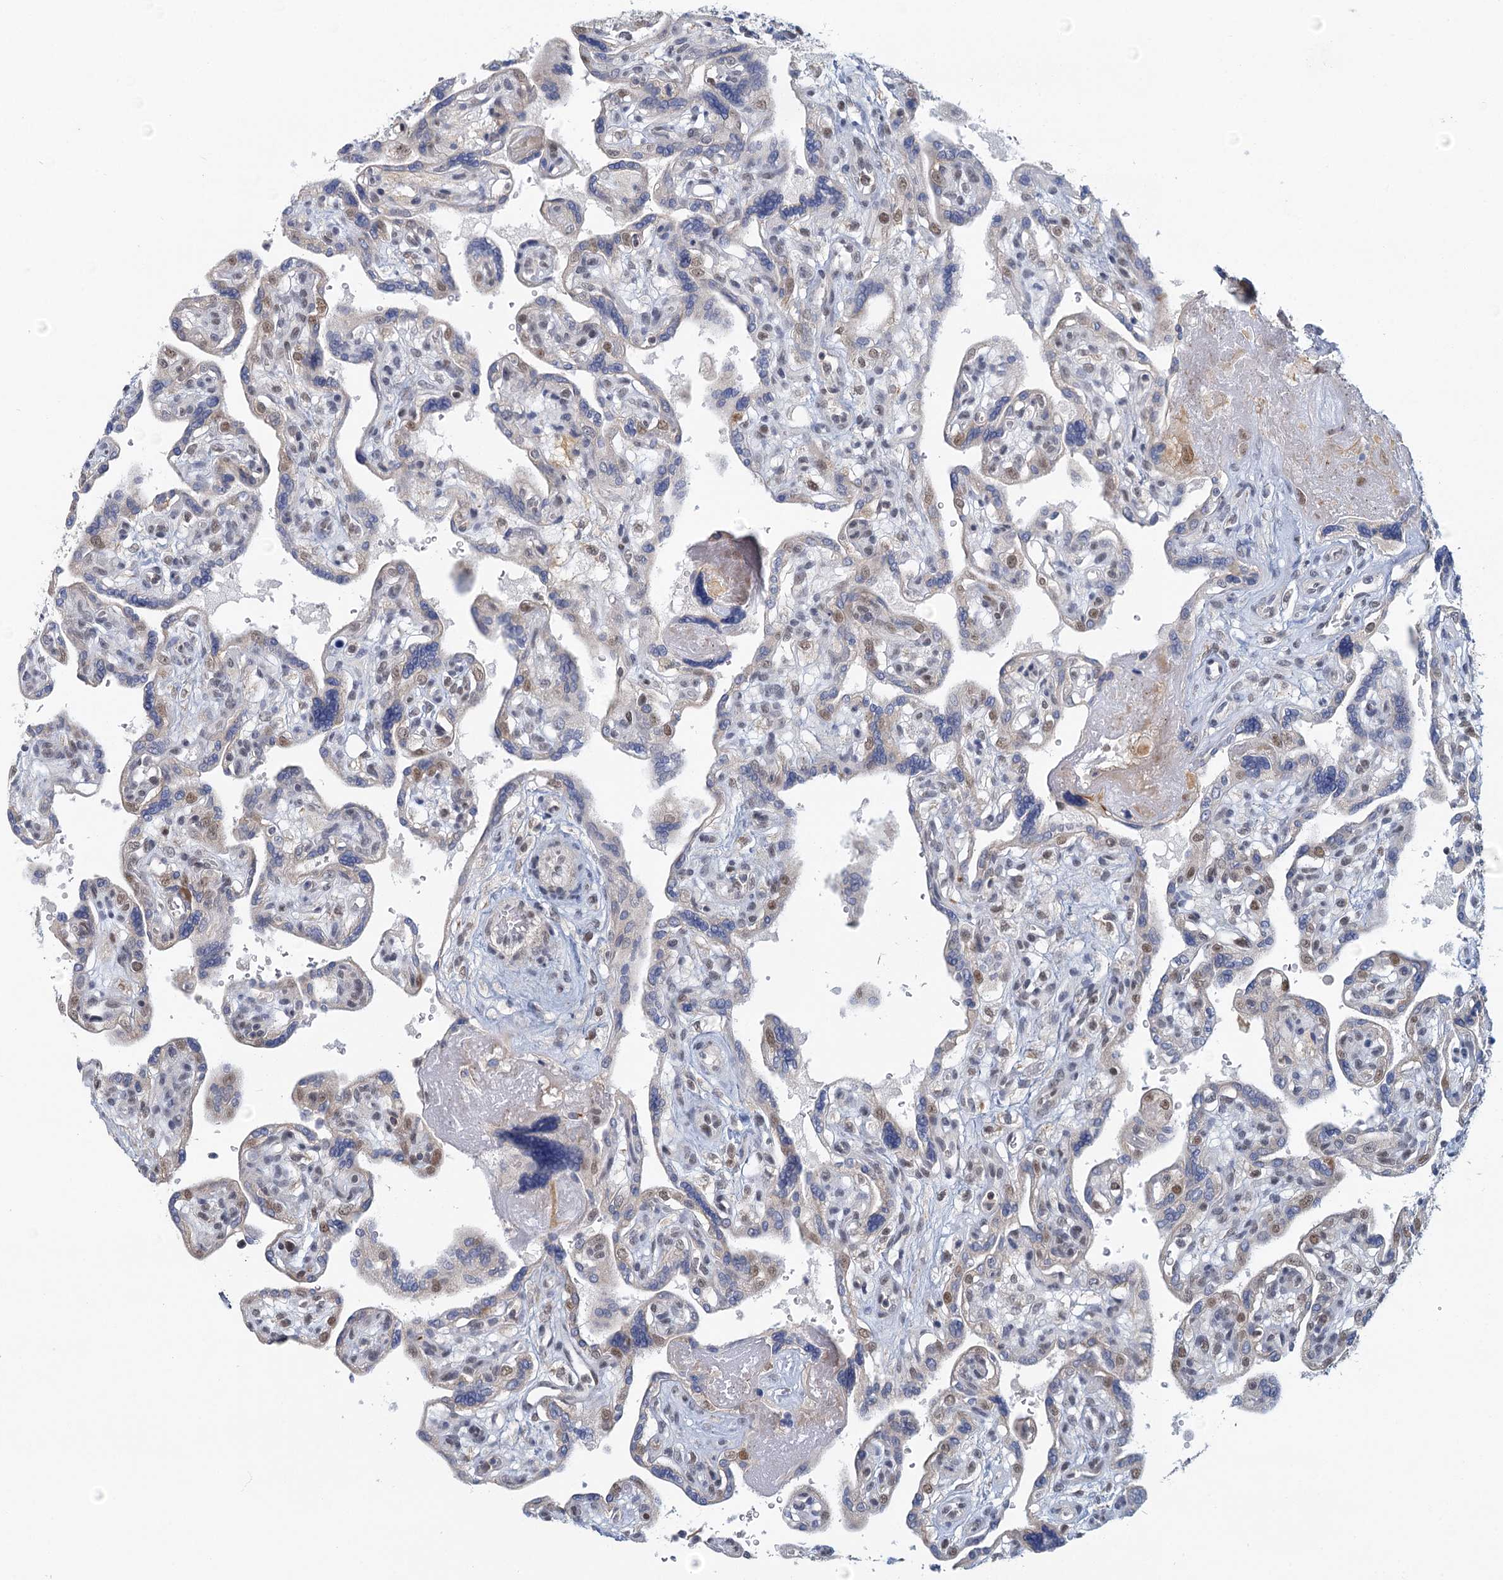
{"staining": {"intensity": "moderate", "quantity": "<25%", "location": "nuclear"}, "tissue": "placenta", "cell_type": "Trophoblastic cells", "image_type": "normal", "snomed": [{"axis": "morphology", "description": "Normal tissue, NOS"}, {"axis": "topography", "description": "Placenta"}], "caption": "Placenta stained with IHC exhibits moderate nuclear staining in approximately <25% of trophoblastic cells.", "gene": "GPATCH11", "patient": {"sex": "female", "age": 39}}